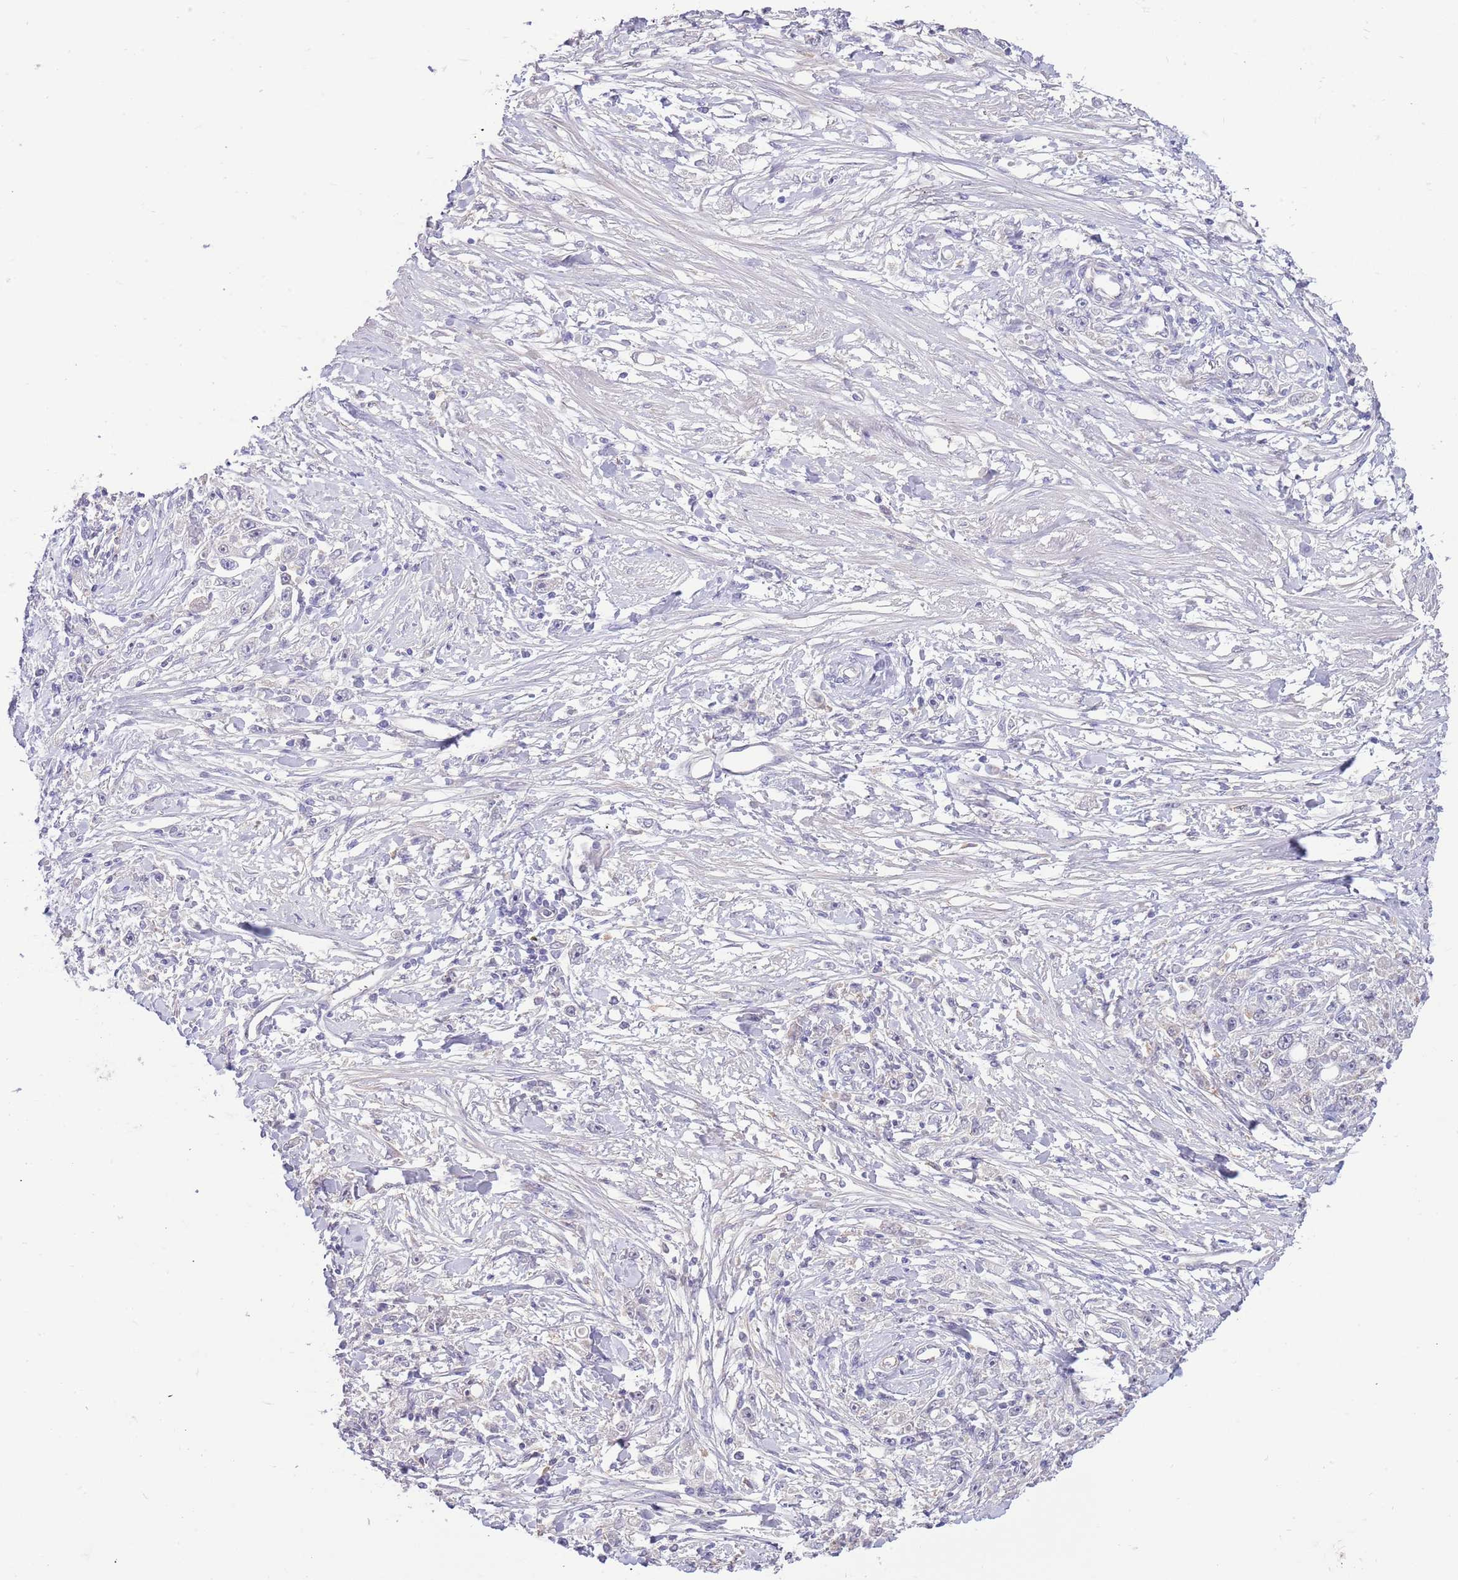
{"staining": {"intensity": "negative", "quantity": "none", "location": "none"}, "tissue": "stomach cancer", "cell_type": "Tumor cells", "image_type": "cancer", "snomed": [{"axis": "morphology", "description": "Adenocarcinoma, NOS"}, {"axis": "topography", "description": "Stomach"}], "caption": "Immunohistochemical staining of human stomach cancer exhibits no significant staining in tumor cells.", "gene": "AP5S1", "patient": {"sex": "female", "age": 59}}